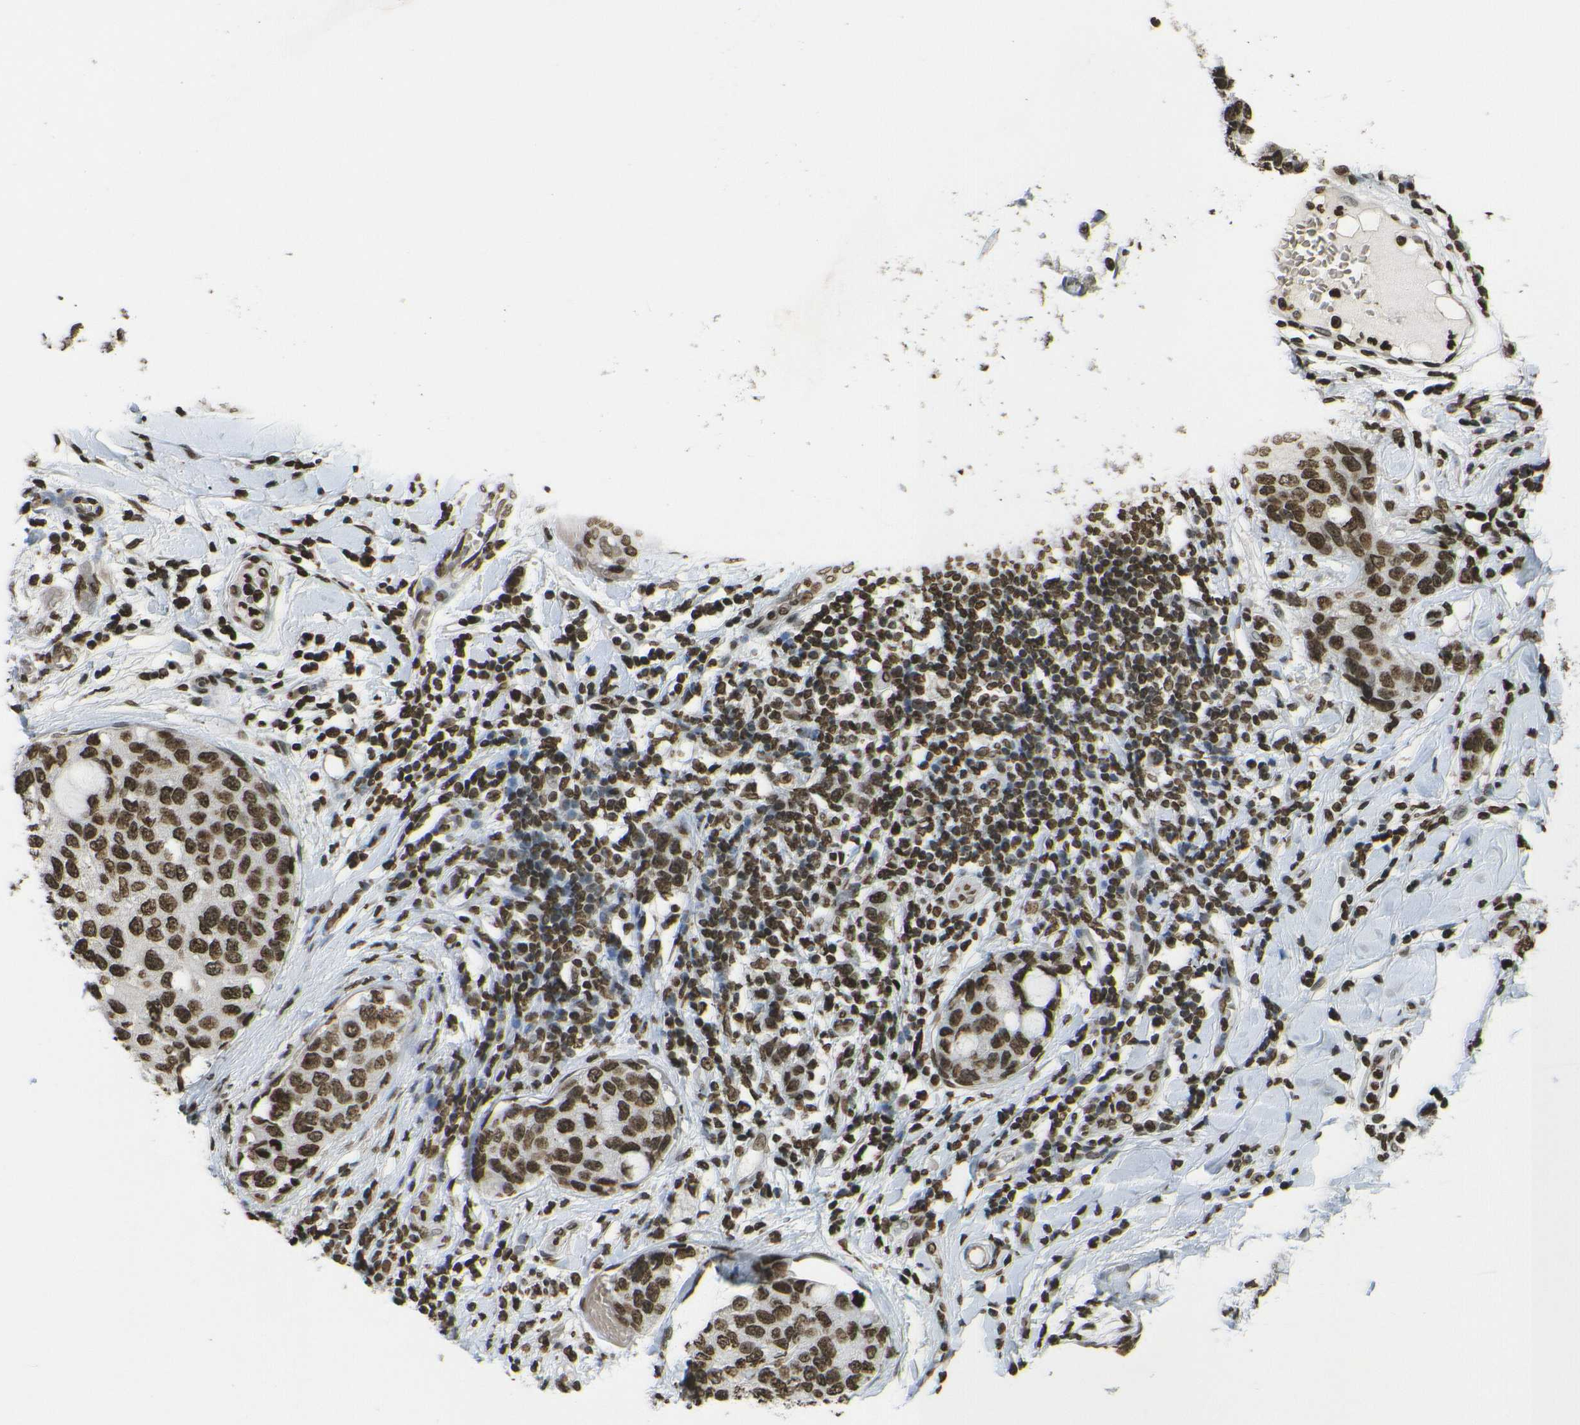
{"staining": {"intensity": "strong", "quantity": ">75%", "location": "nuclear"}, "tissue": "breast cancer", "cell_type": "Tumor cells", "image_type": "cancer", "snomed": [{"axis": "morphology", "description": "Duct carcinoma"}, {"axis": "topography", "description": "Breast"}], "caption": "Breast cancer stained for a protein displays strong nuclear positivity in tumor cells.", "gene": "H4C16", "patient": {"sex": "female", "age": 27}}